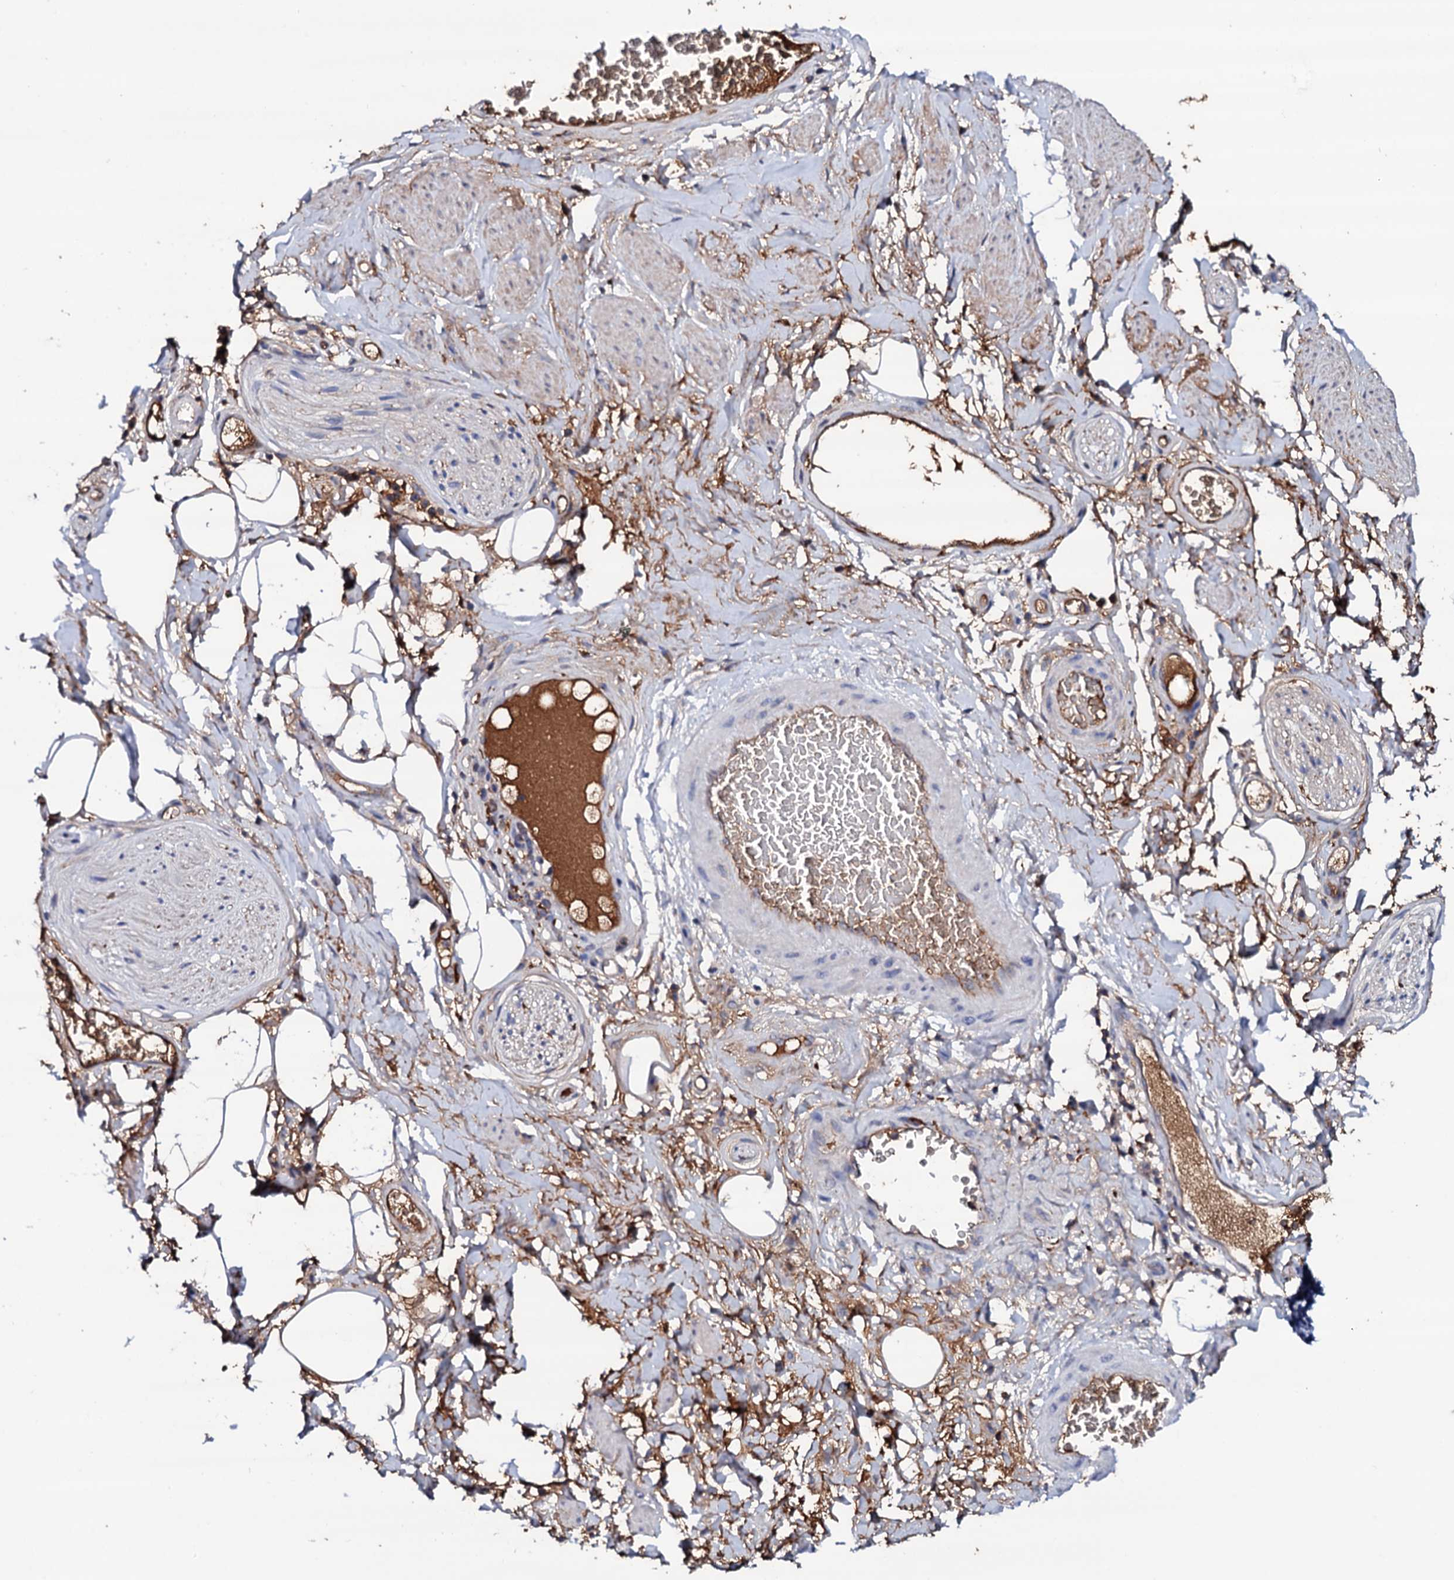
{"staining": {"intensity": "moderate", "quantity": "<25%", "location": "cytoplasmic/membranous"}, "tissue": "adipose tissue", "cell_type": "Adipocytes", "image_type": "normal", "snomed": [{"axis": "morphology", "description": "Normal tissue, NOS"}, {"axis": "morphology", "description": "Adenocarcinoma, NOS"}, {"axis": "topography", "description": "Rectum"}, {"axis": "topography", "description": "Vagina"}, {"axis": "topography", "description": "Peripheral nerve tissue"}], "caption": "Immunohistochemical staining of normal adipose tissue shows <25% levels of moderate cytoplasmic/membranous protein staining in about <25% of adipocytes.", "gene": "TCAF2C", "patient": {"sex": "female", "age": 71}}